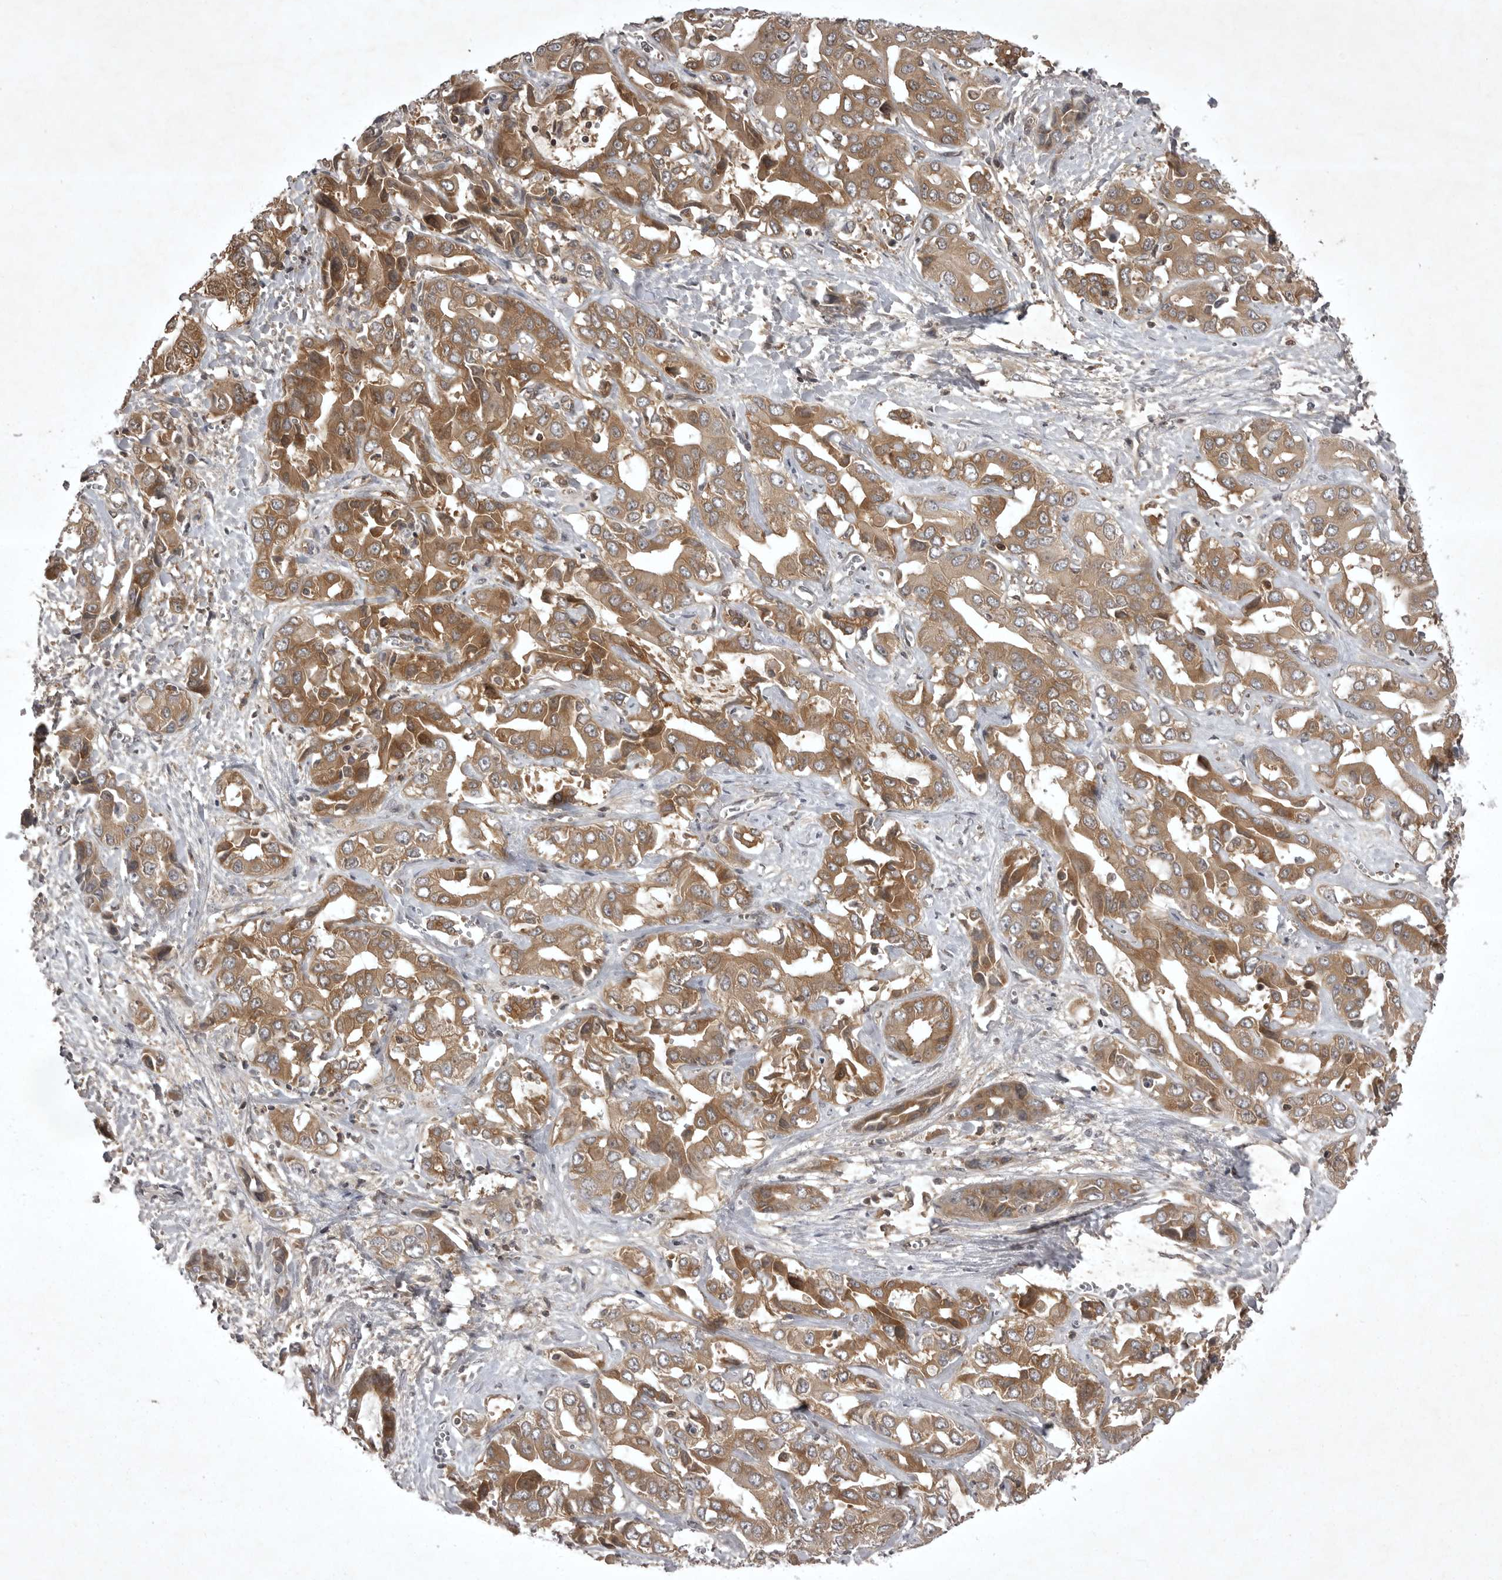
{"staining": {"intensity": "moderate", "quantity": ">75%", "location": "cytoplasmic/membranous"}, "tissue": "liver cancer", "cell_type": "Tumor cells", "image_type": "cancer", "snomed": [{"axis": "morphology", "description": "Cholangiocarcinoma"}, {"axis": "topography", "description": "Liver"}], "caption": "An image of human liver cholangiocarcinoma stained for a protein reveals moderate cytoplasmic/membranous brown staining in tumor cells. The staining is performed using DAB (3,3'-diaminobenzidine) brown chromogen to label protein expression. The nuclei are counter-stained blue using hematoxylin.", "gene": "STK24", "patient": {"sex": "female", "age": 52}}